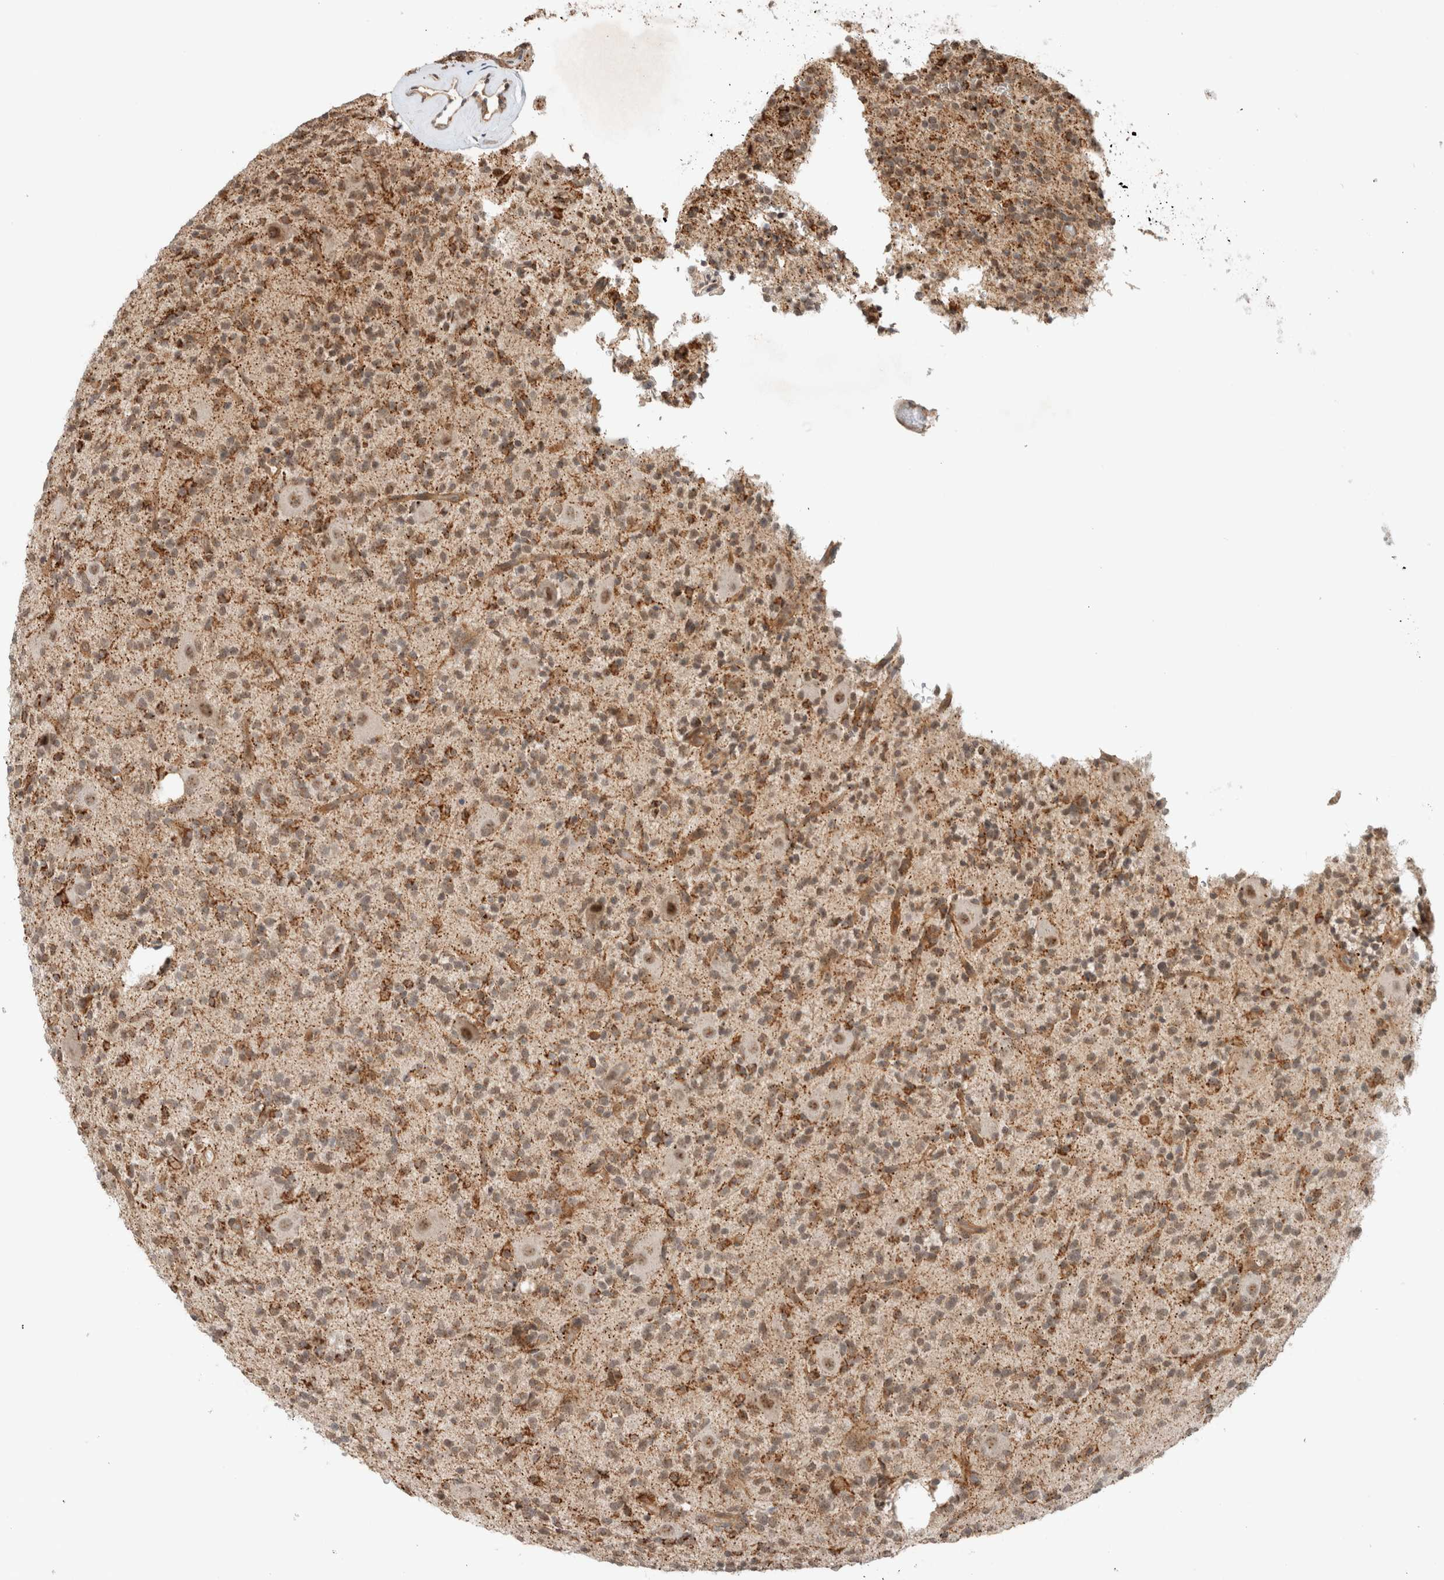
{"staining": {"intensity": "moderate", "quantity": ">75%", "location": "cytoplasmic/membranous"}, "tissue": "glioma", "cell_type": "Tumor cells", "image_type": "cancer", "snomed": [{"axis": "morphology", "description": "Glioma, malignant, High grade"}, {"axis": "topography", "description": "Brain"}], "caption": "The immunohistochemical stain highlights moderate cytoplasmic/membranous positivity in tumor cells of malignant glioma (high-grade) tissue.", "gene": "CAAP1", "patient": {"sex": "male", "age": 34}}